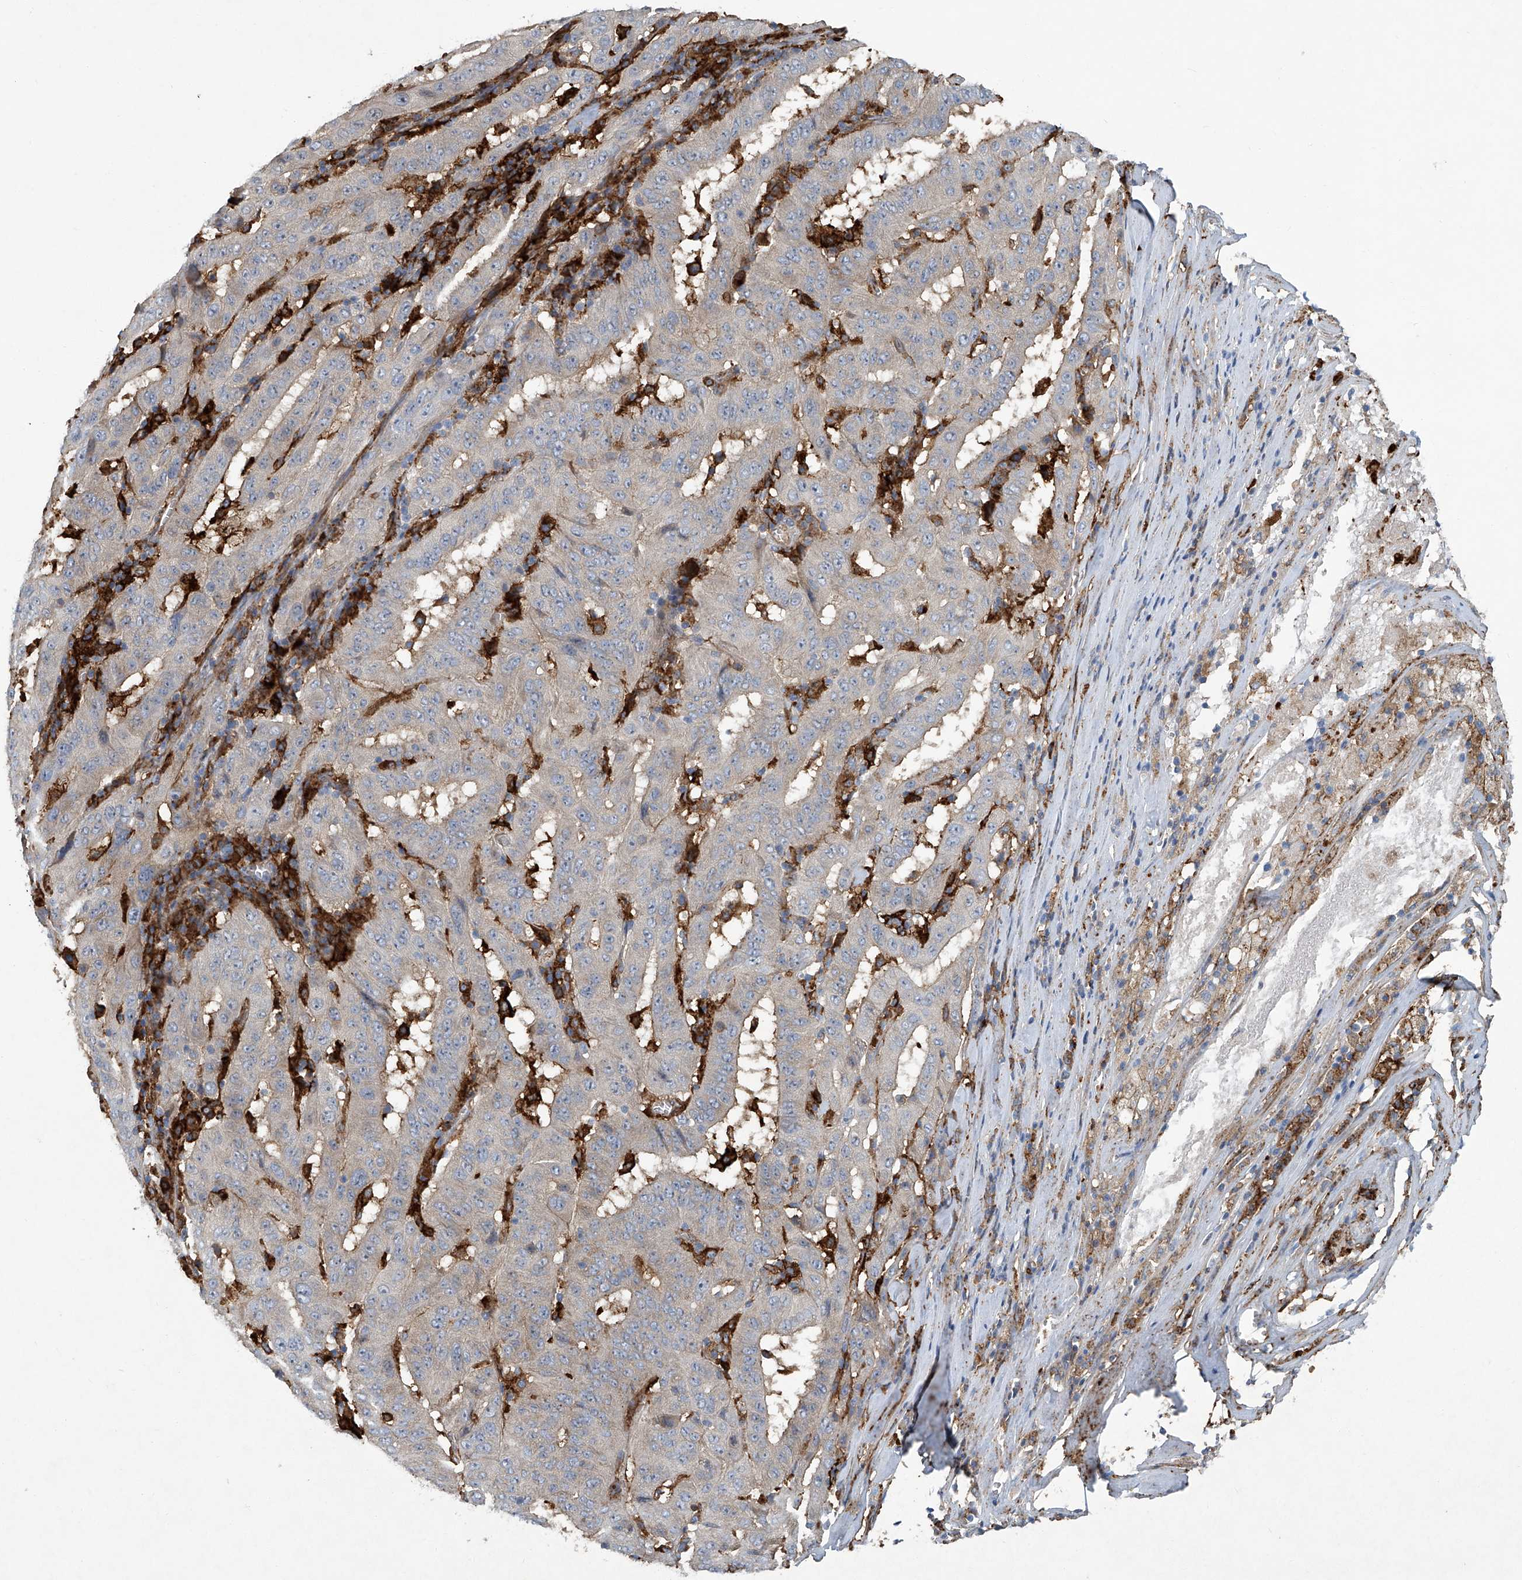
{"staining": {"intensity": "negative", "quantity": "none", "location": "none"}, "tissue": "pancreatic cancer", "cell_type": "Tumor cells", "image_type": "cancer", "snomed": [{"axis": "morphology", "description": "Adenocarcinoma, NOS"}, {"axis": "topography", "description": "Pancreas"}], "caption": "DAB immunohistochemical staining of pancreatic cancer (adenocarcinoma) reveals no significant positivity in tumor cells.", "gene": "FAM167A", "patient": {"sex": "male", "age": 63}}